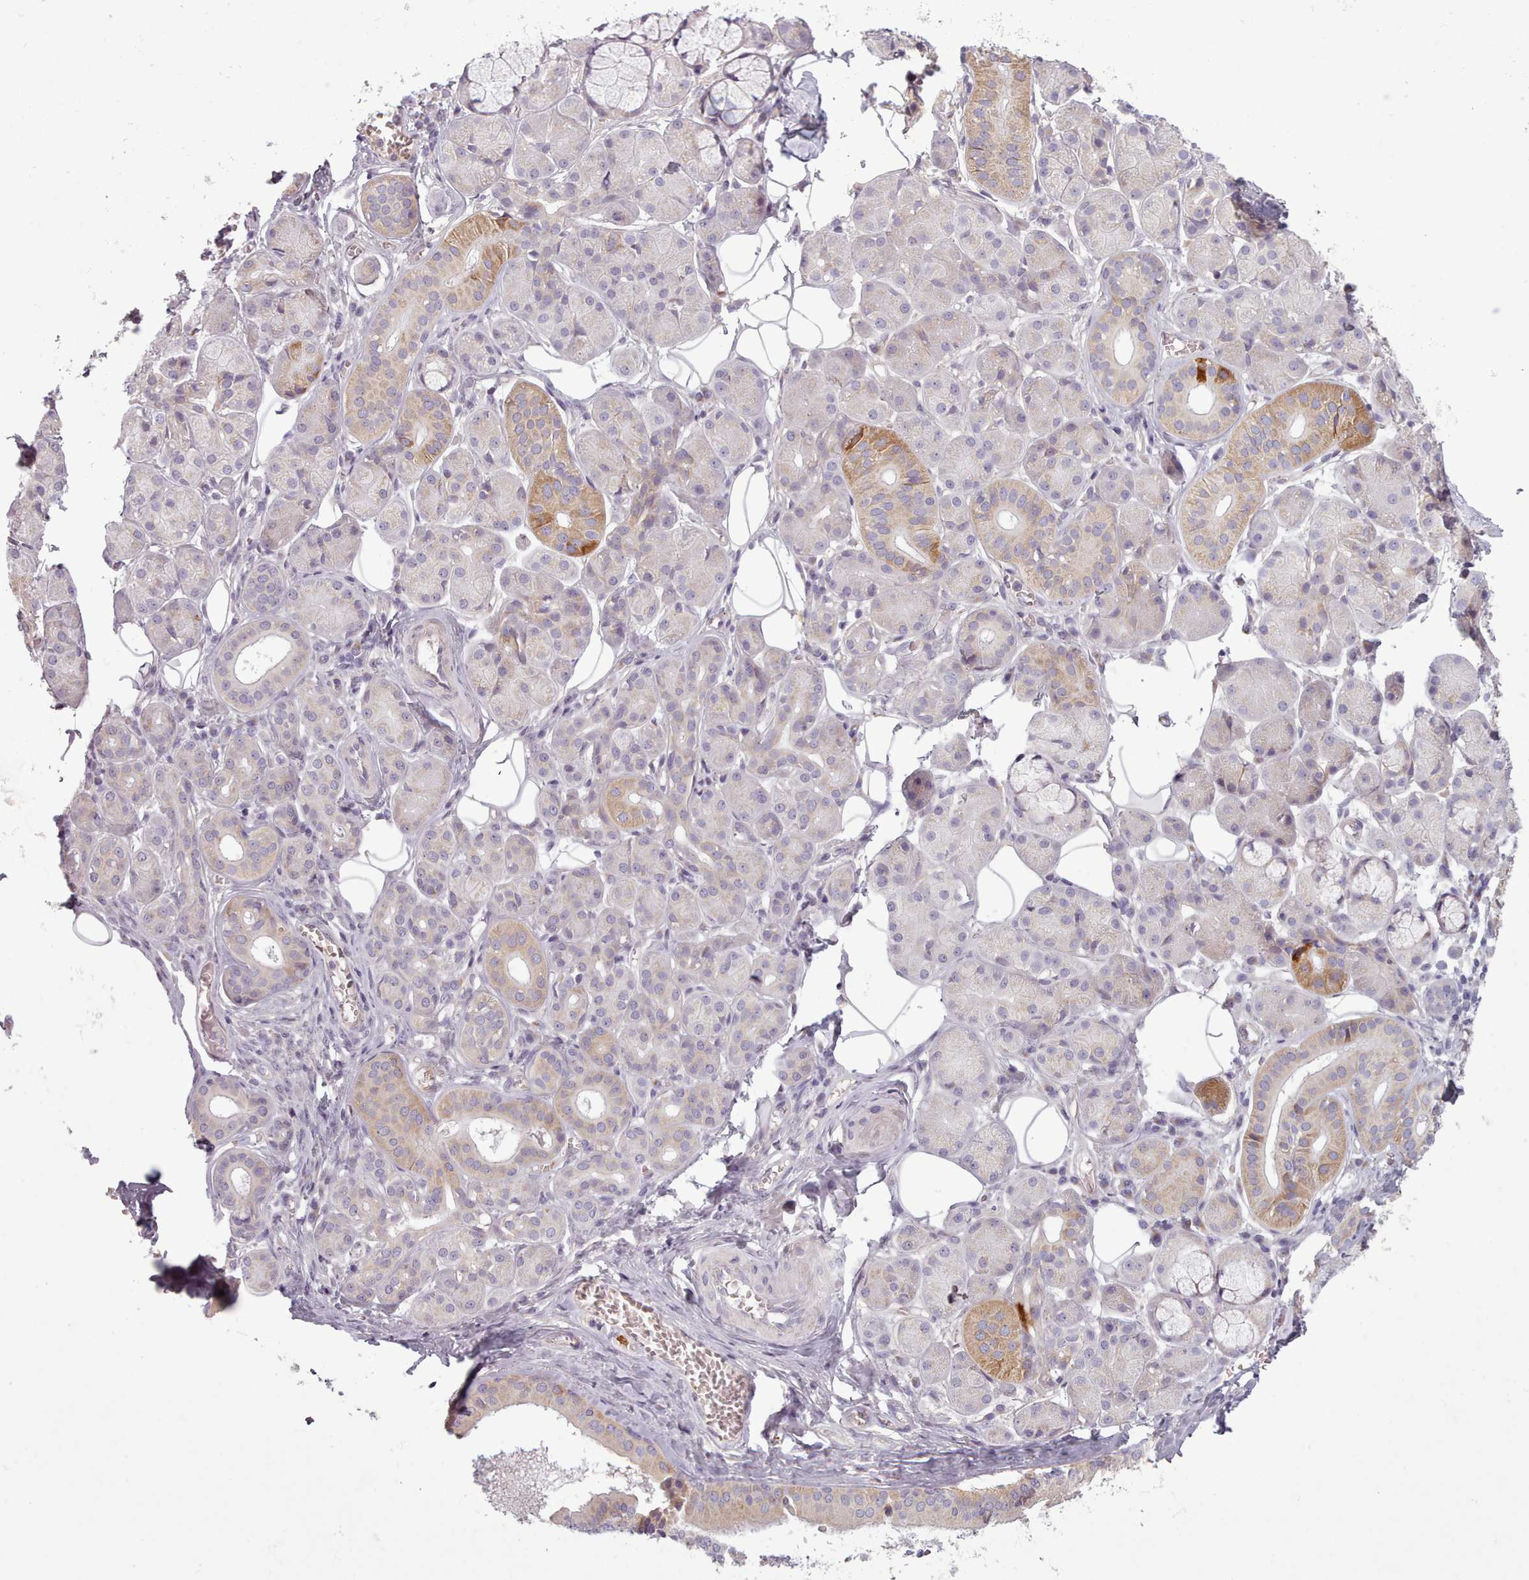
{"staining": {"intensity": "moderate", "quantity": "<25%", "location": "cytoplasmic/membranous"}, "tissue": "salivary gland", "cell_type": "Glandular cells", "image_type": "normal", "snomed": [{"axis": "morphology", "description": "Squamous cell carcinoma, NOS"}, {"axis": "topography", "description": "Skin"}, {"axis": "topography", "description": "Head-Neck"}], "caption": "Benign salivary gland was stained to show a protein in brown. There is low levels of moderate cytoplasmic/membranous expression in about <25% of glandular cells. (DAB IHC, brown staining for protein, blue staining for nuclei).", "gene": "LAPTM5", "patient": {"sex": "male", "age": 80}}